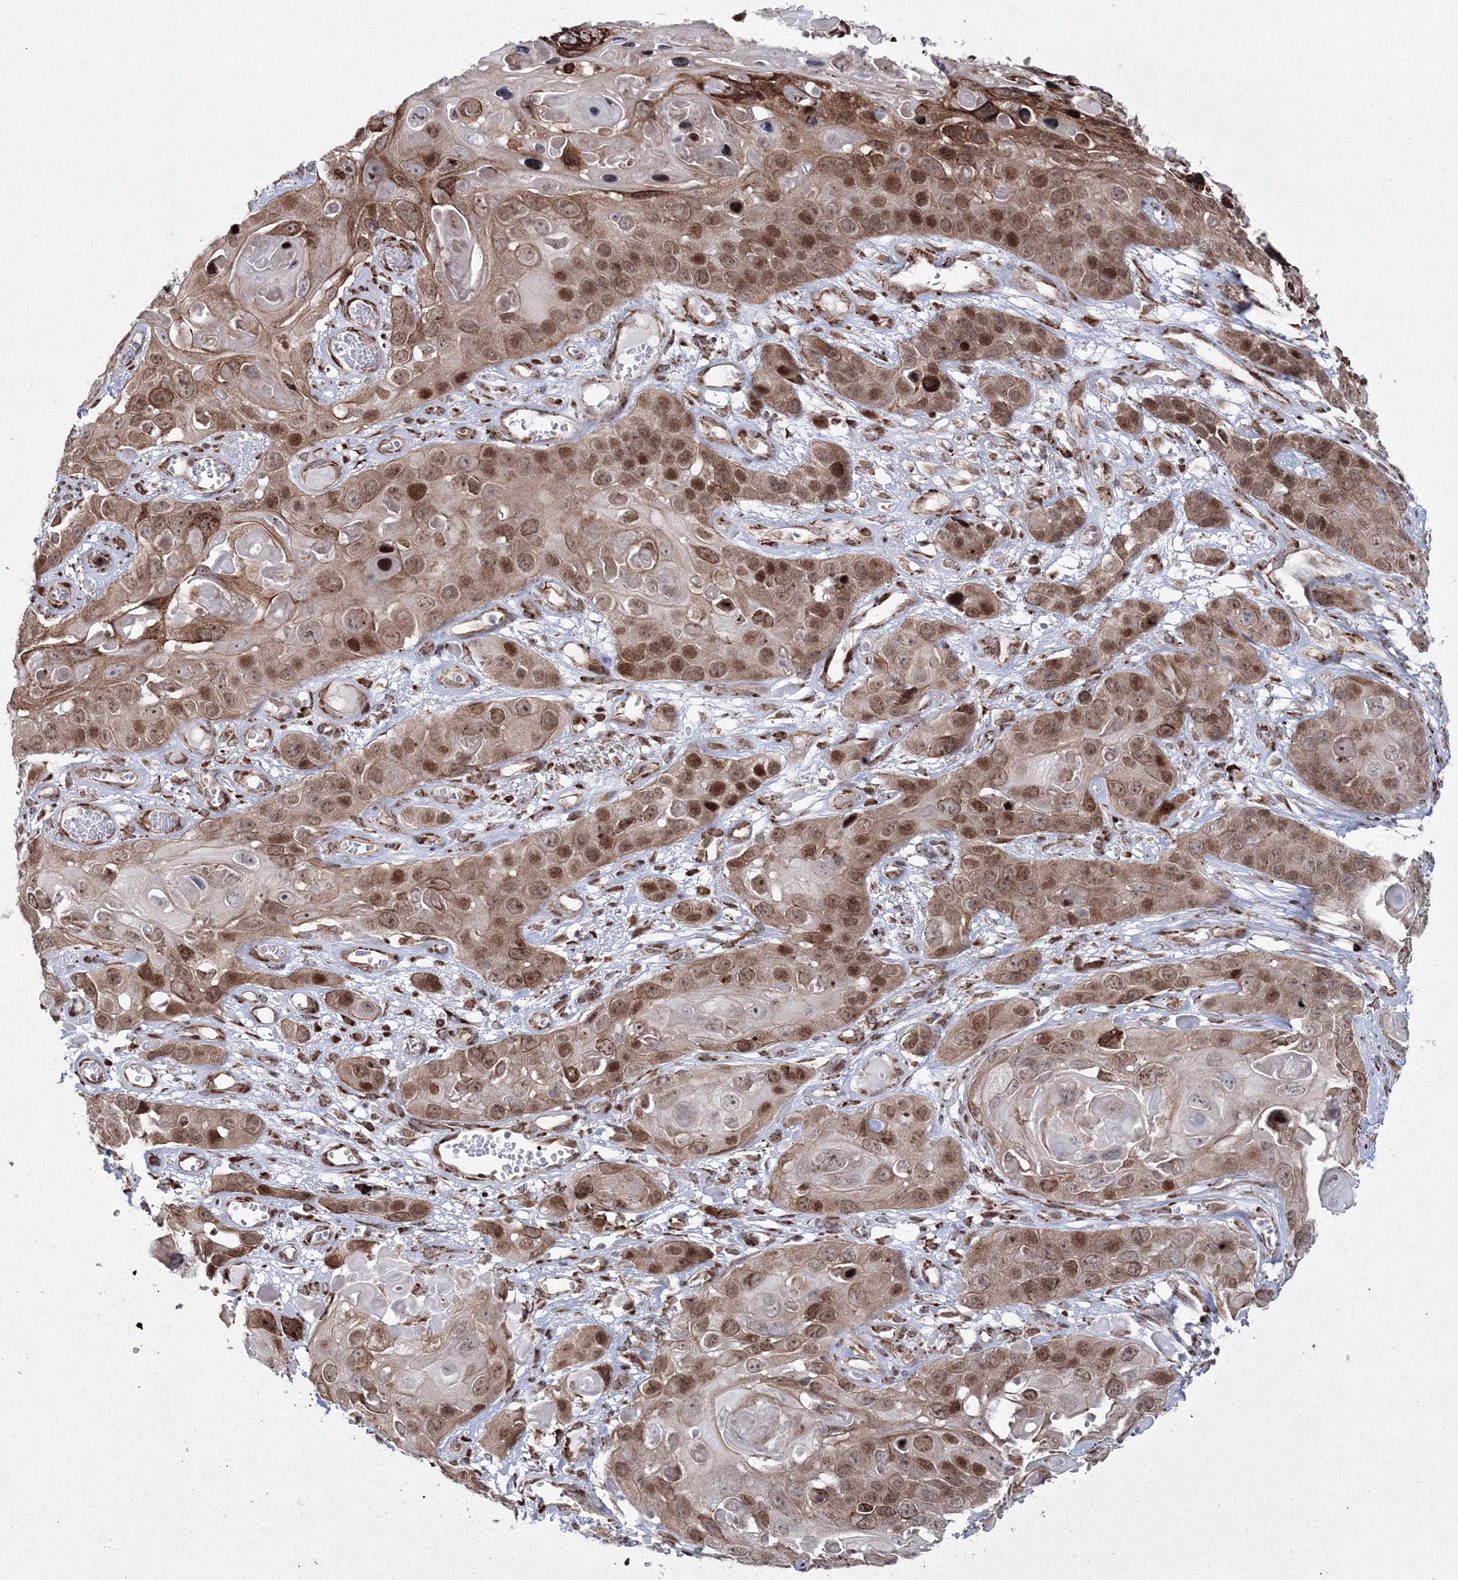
{"staining": {"intensity": "moderate", "quantity": ">75%", "location": "cytoplasmic/membranous,nuclear"}, "tissue": "skin cancer", "cell_type": "Tumor cells", "image_type": "cancer", "snomed": [{"axis": "morphology", "description": "Squamous cell carcinoma, NOS"}, {"axis": "topography", "description": "Skin"}], "caption": "Skin cancer (squamous cell carcinoma) tissue demonstrates moderate cytoplasmic/membranous and nuclear positivity in about >75% of tumor cells, visualized by immunohistochemistry.", "gene": "EFCAB12", "patient": {"sex": "male", "age": 55}}